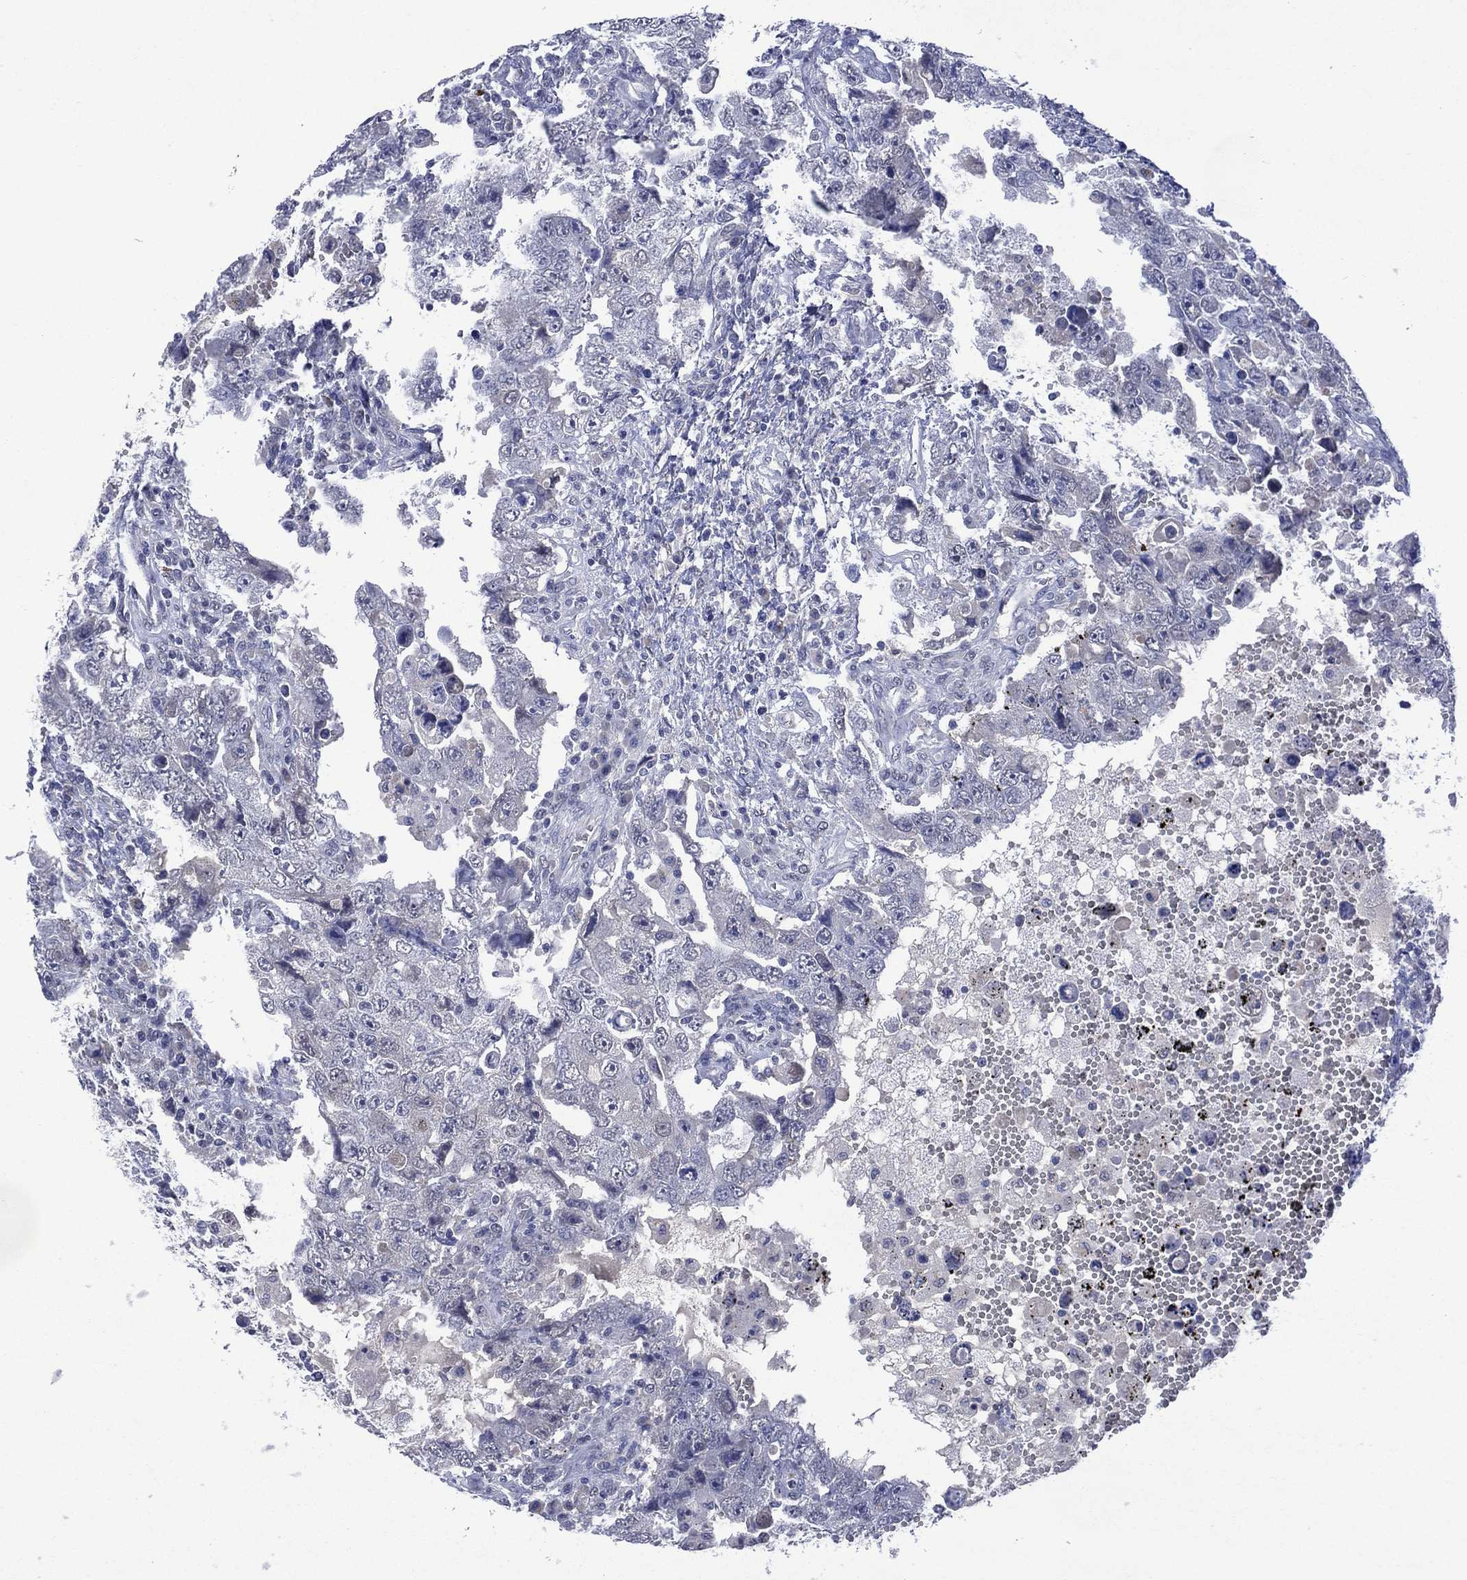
{"staining": {"intensity": "negative", "quantity": "none", "location": "none"}, "tissue": "testis cancer", "cell_type": "Tumor cells", "image_type": "cancer", "snomed": [{"axis": "morphology", "description": "Carcinoma, Embryonal, NOS"}, {"axis": "topography", "description": "Testis"}], "caption": "High magnification brightfield microscopy of testis cancer (embryonal carcinoma) stained with DAB (3,3'-diaminobenzidine) (brown) and counterstained with hematoxylin (blue): tumor cells show no significant expression.", "gene": "ASB10", "patient": {"sex": "male", "age": 26}}